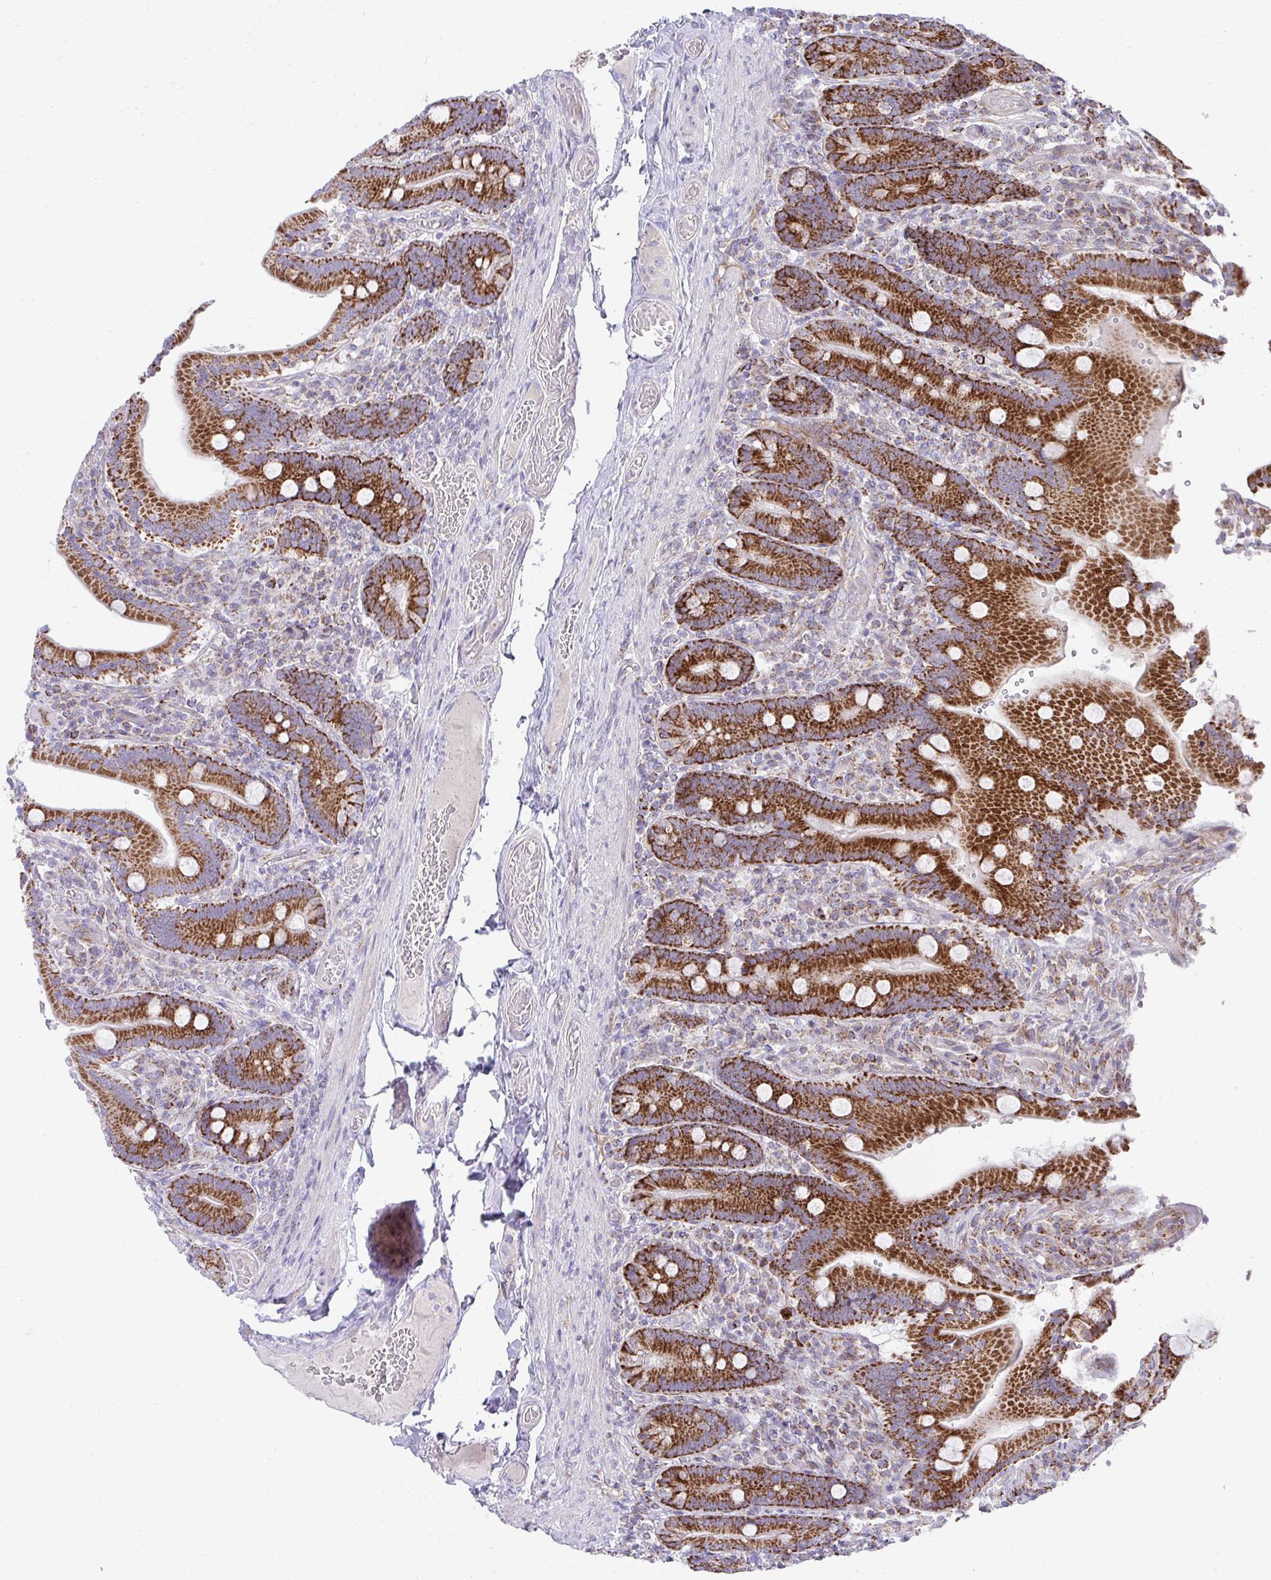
{"staining": {"intensity": "strong", "quantity": ">75%", "location": "cytoplasmic/membranous"}, "tissue": "duodenum", "cell_type": "Glandular cells", "image_type": "normal", "snomed": [{"axis": "morphology", "description": "Normal tissue, NOS"}, {"axis": "topography", "description": "Duodenum"}], "caption": "Duodenum was stained to show a protein in brown. There is high levels of strong cytoplasmic/membranous positivity in approximately >75% of glandular cells. The staining was performed using DAB (3,3'-diaminobenzidine) to visualize the protein expression in brown, while the nuclei were stained in blue with hematoxylin (Magnification: 20x).", "gene": "PRRG3", "patient": {"sex": "female", "age": 62}}